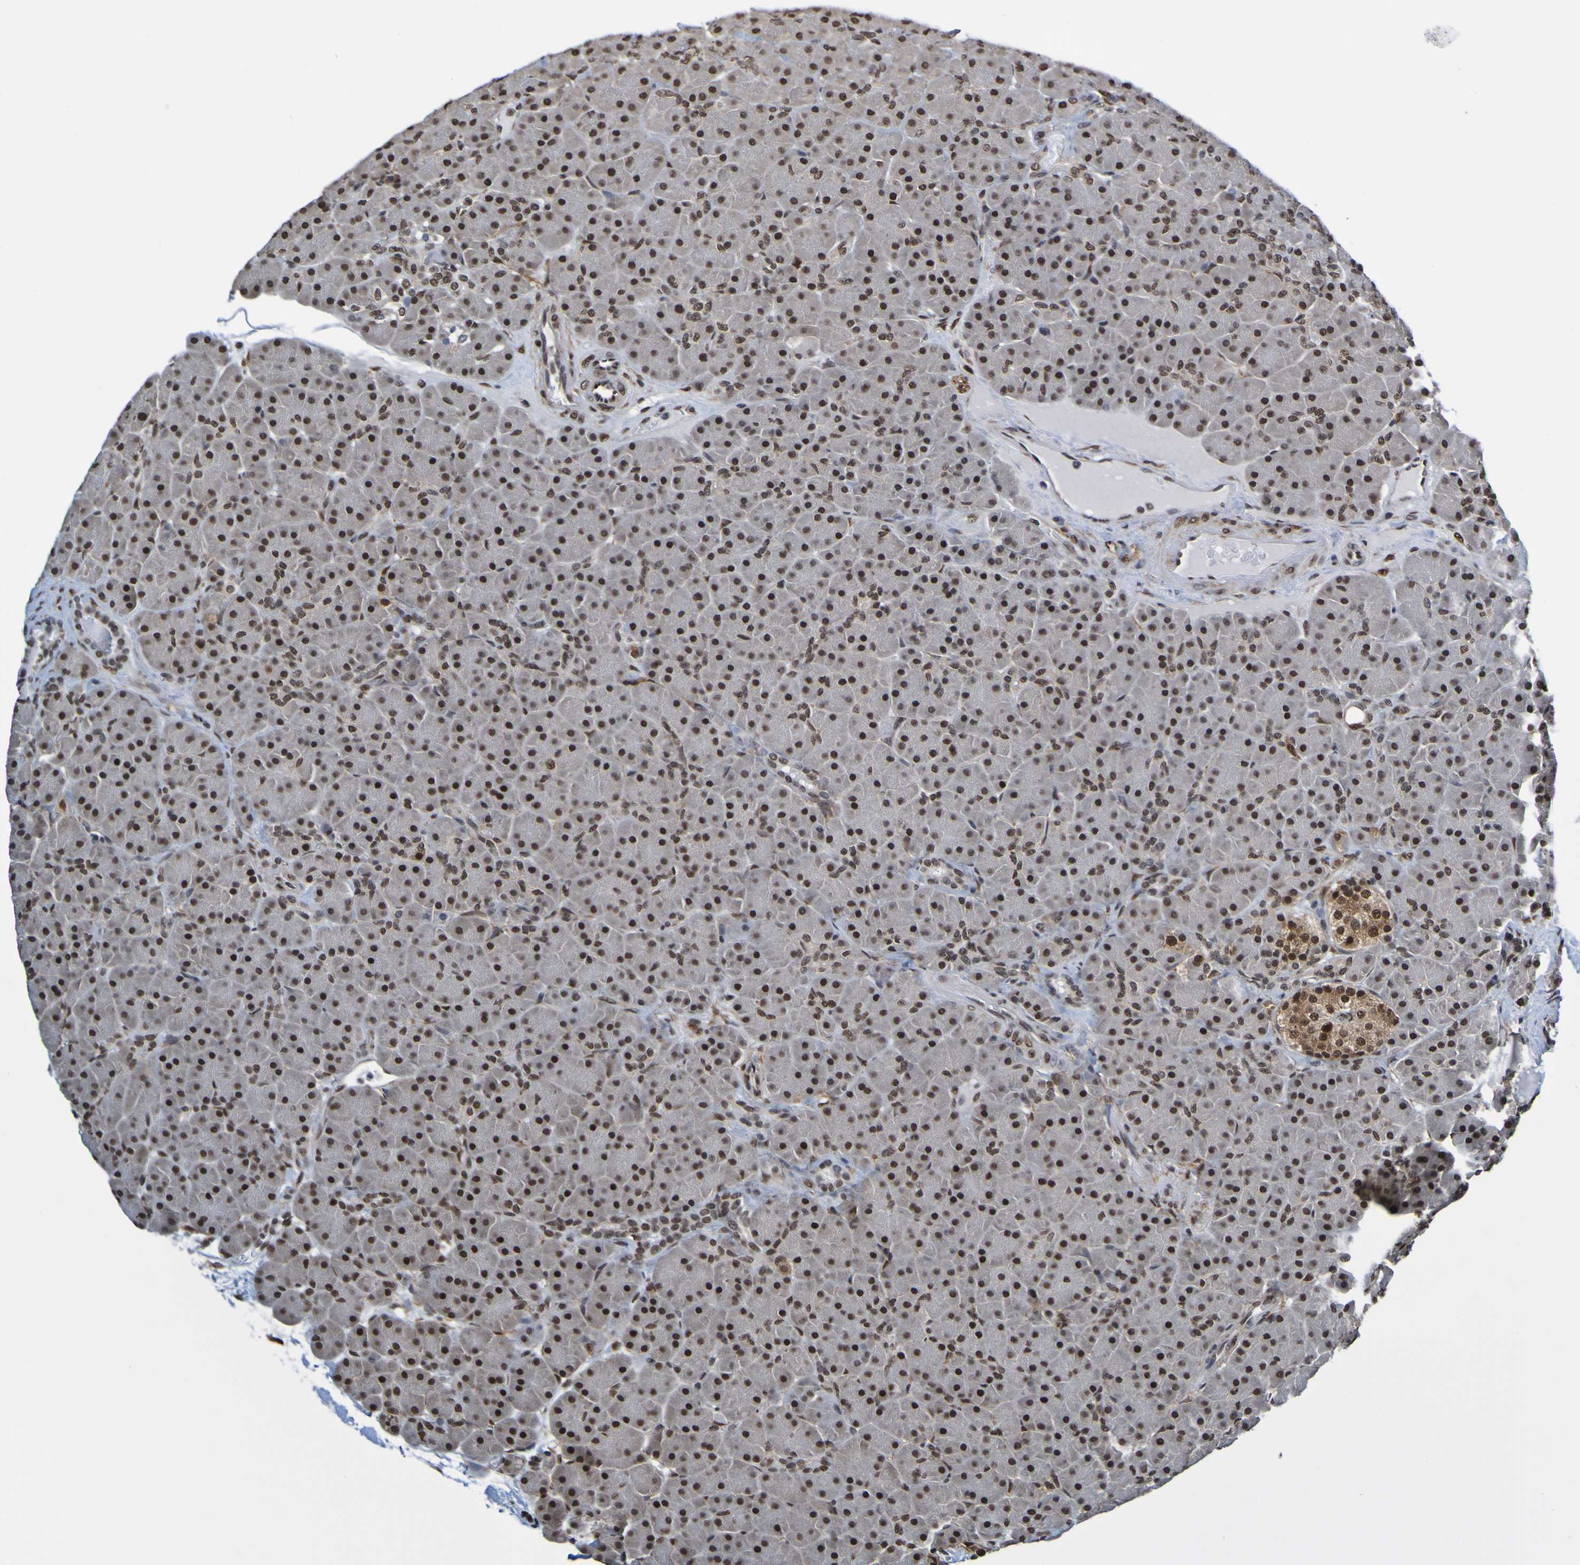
{"staining": {"intensity": "strong", "quantity": ">75%", "location": "nuclear"}, "tissue": "pancreas", "cell_type": "Exocrine glandular cells", "image_type": "normal", "snomed": [{"axis": "morphology", "description": "Normal tissue, NOS"}, {"axis": "topography", "description": "Pancreas"}], "caption": "Immunohistochemical staining of benign pancreas reveals strong nuclear protein expression in about >75% of exocrine glandular cells.", "gene": "HDAC2", "patient": {"sex": "male", "age": 66}}